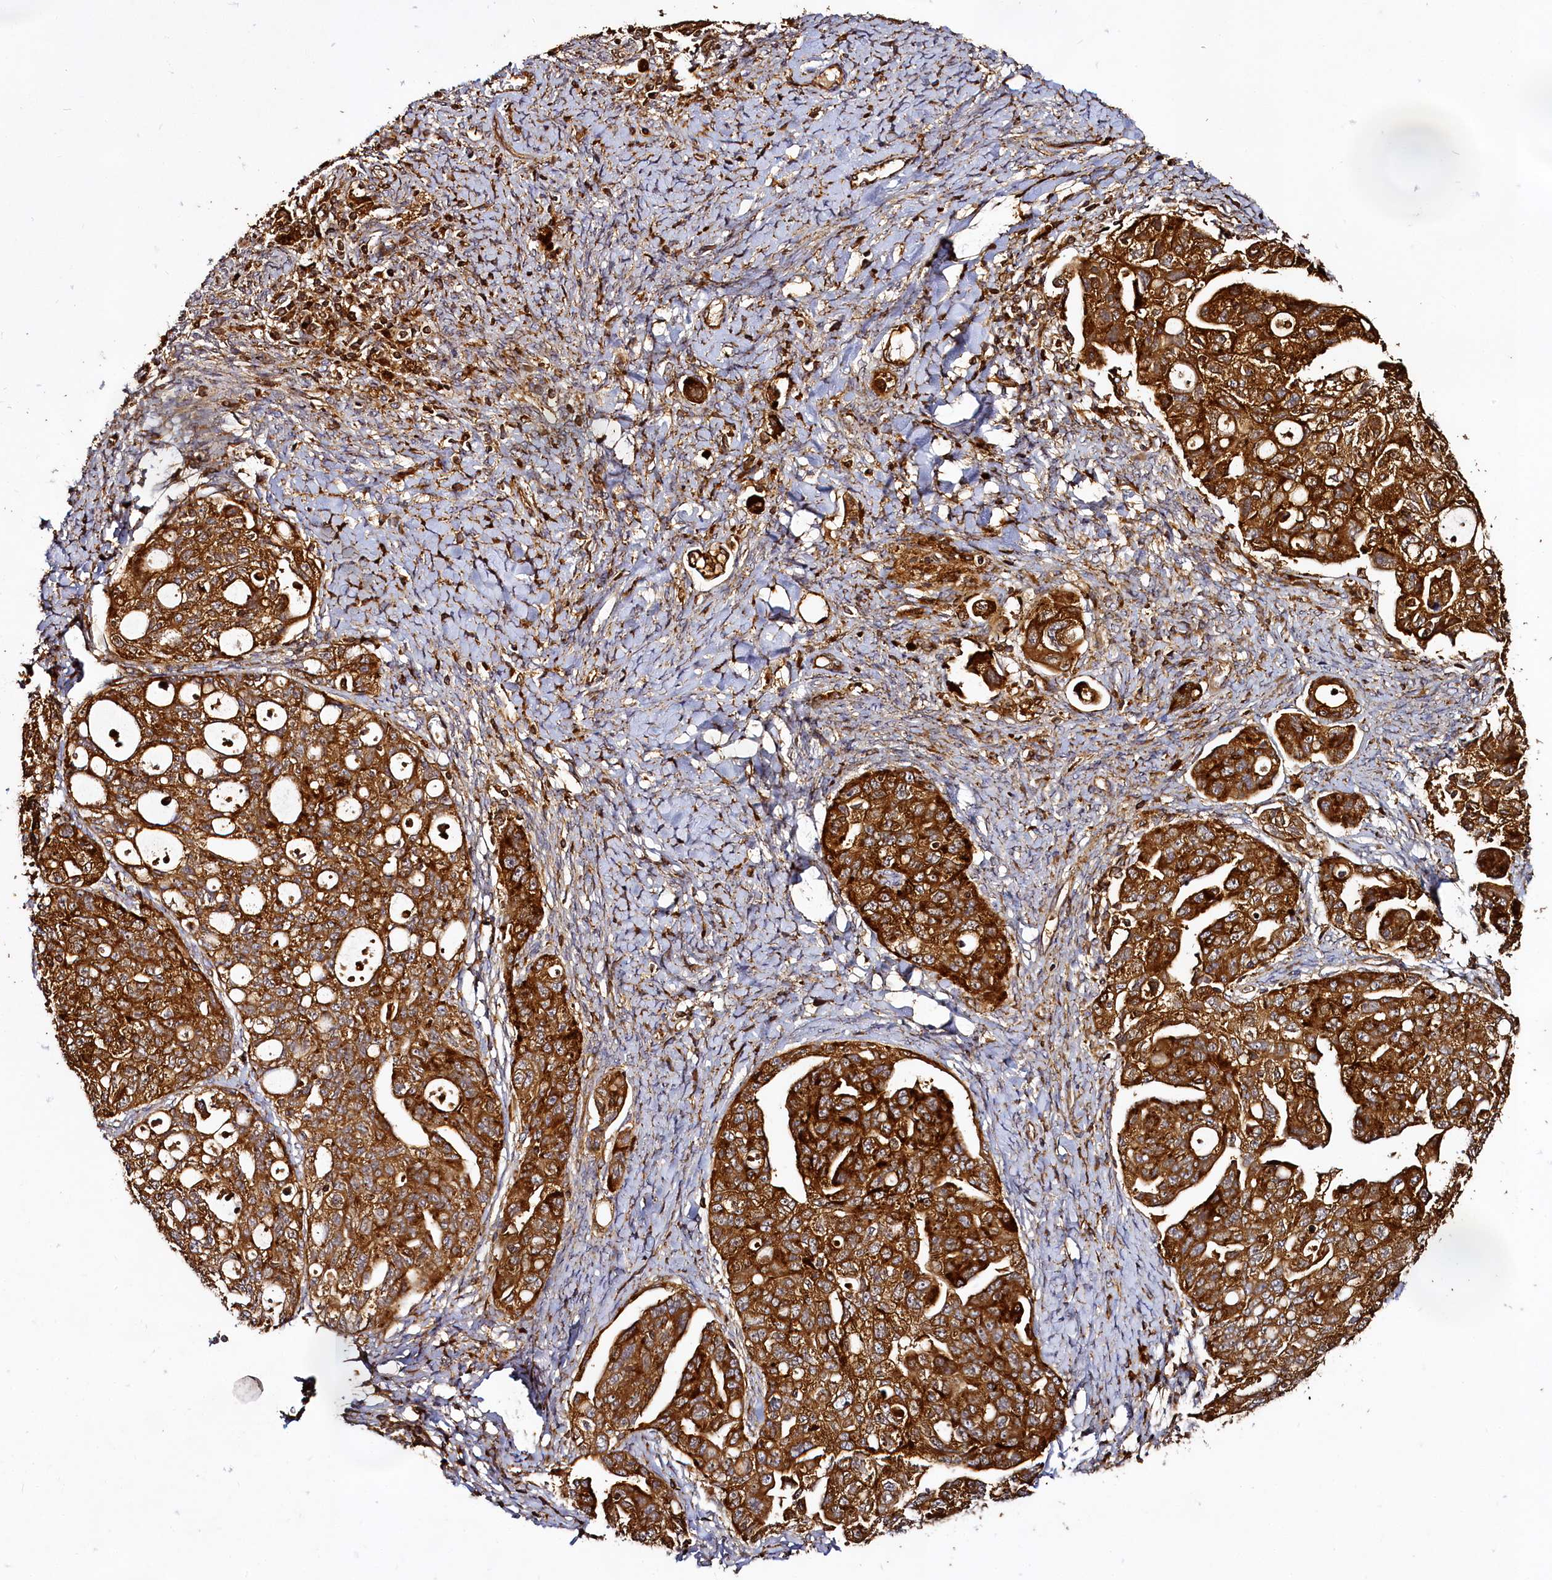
{"staining": {"intensity": "strong", "quantity": ">75%", "location": "cytoplasmic/membranous"}, "tissue": "ovarian cancer", "cell_type": "Tumor cells", "image_type": "cancer", "snomed": [{"axis": "morphology", "description": "Carcinoma, NOS"}, {"axis": "morphology", "description": "Cystadenocarcinoma, serous, NOS"}, {"axis": "topography", "description": "Ovary"}], "caption": "Tumor cells show high levels of strong cytoplasmic/membranous expression in approximately >75% of cells in ovarian carcinoma.", "gene": "WDR73", "patient": {"sex": "female", "age": 69}}